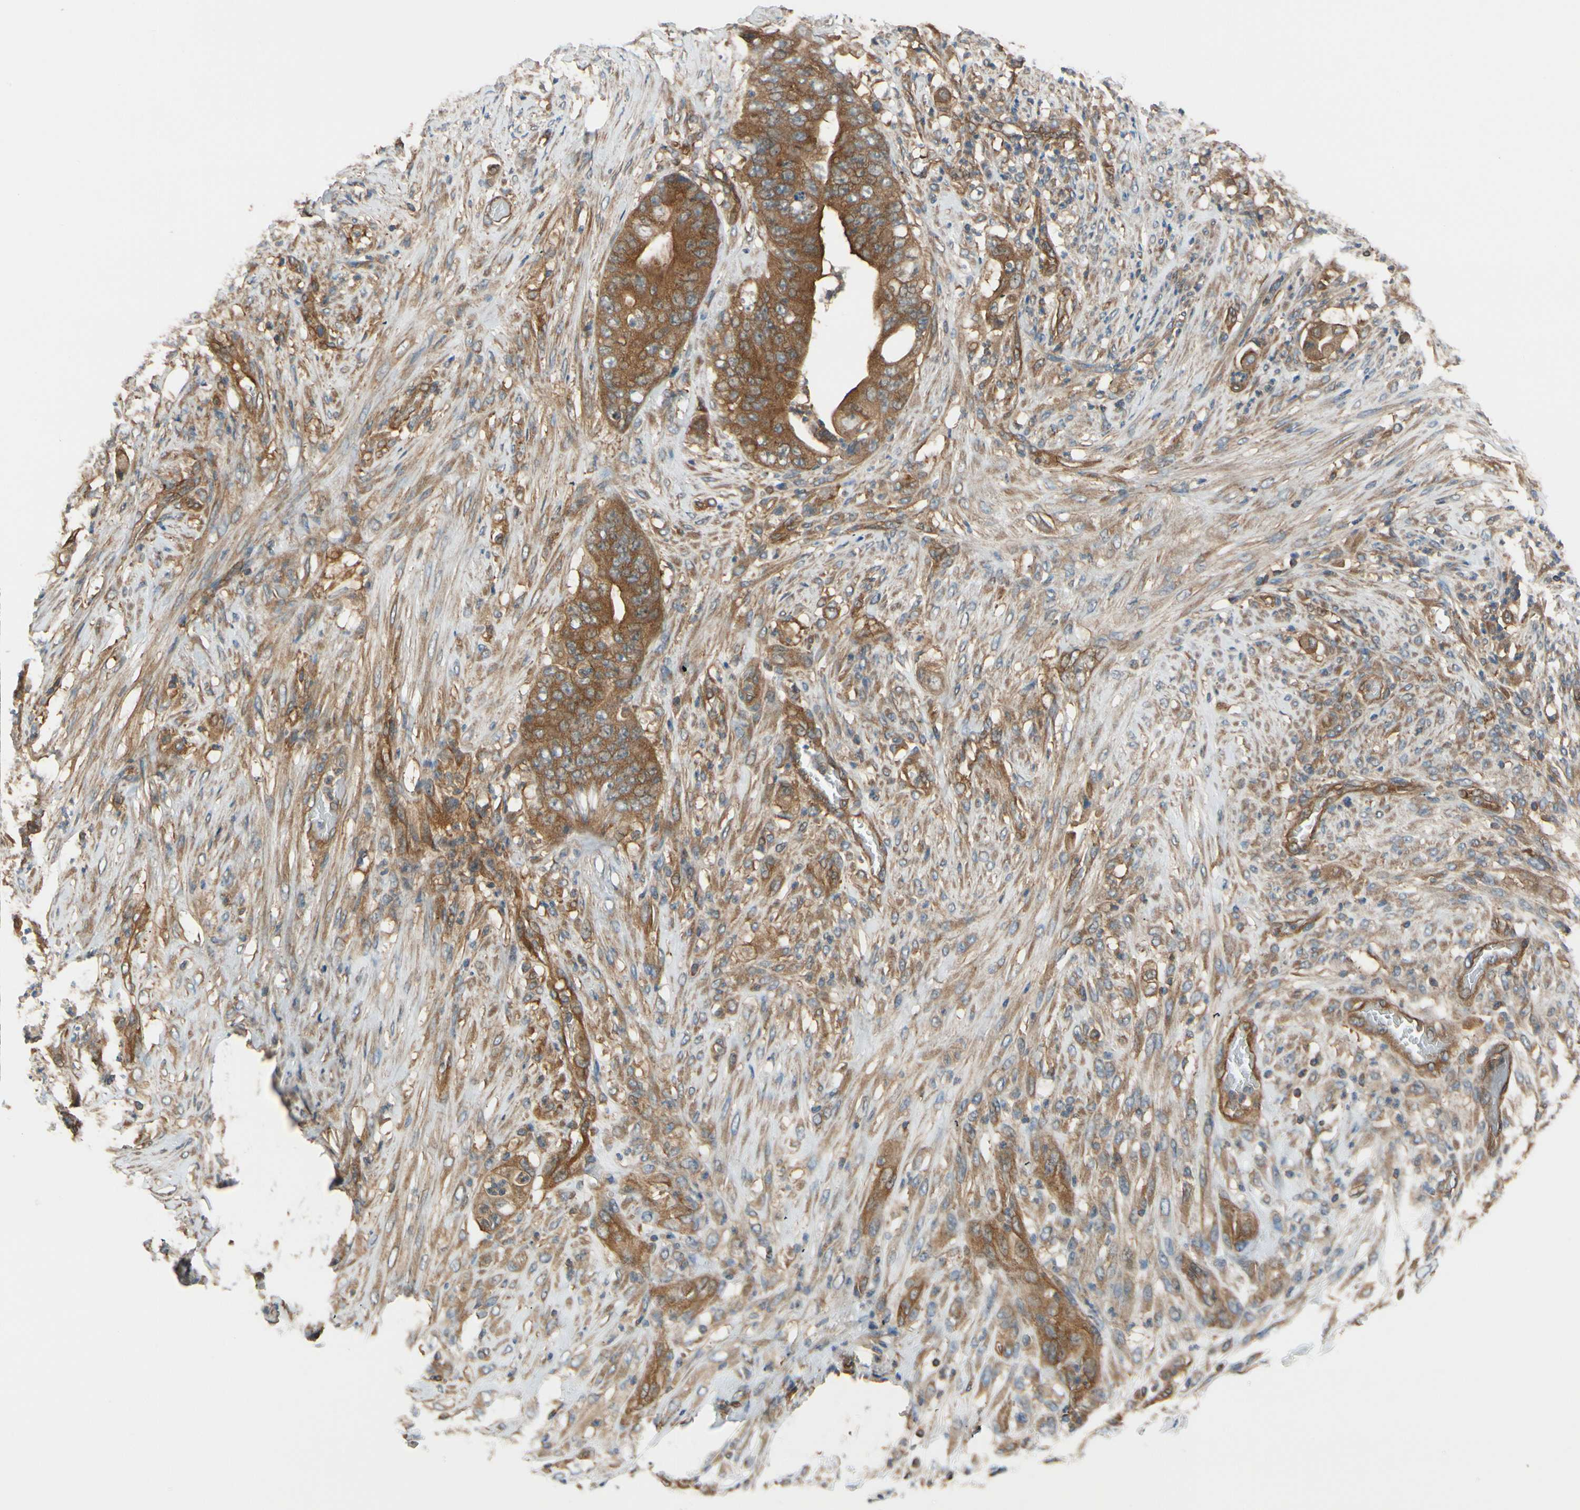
{"staining": {"intensity": "moderate", "quantity": ">75%", "location": "cytoplasmic/membranous"}, "tissue": "stomach cancer", "cell_type": "Tumor cells", "image_type": "cancer", "snomed": [{"axis": "morphology", "description": "Adenocarcinoma, NOS"}, {"axis": "topography", "description": "Stomach"}], "caption": "A high-resolution micrograph shows IHC staining of stomach adenocarcinoma, which exhibits moderate cytoplasmic/membranous staining in approximately >75% of tumor cells. (Brightfield microscopy of DAB IHC at high magnification).", "gene": "EPS15", "patient": {"sex": "female", "age": 73}}